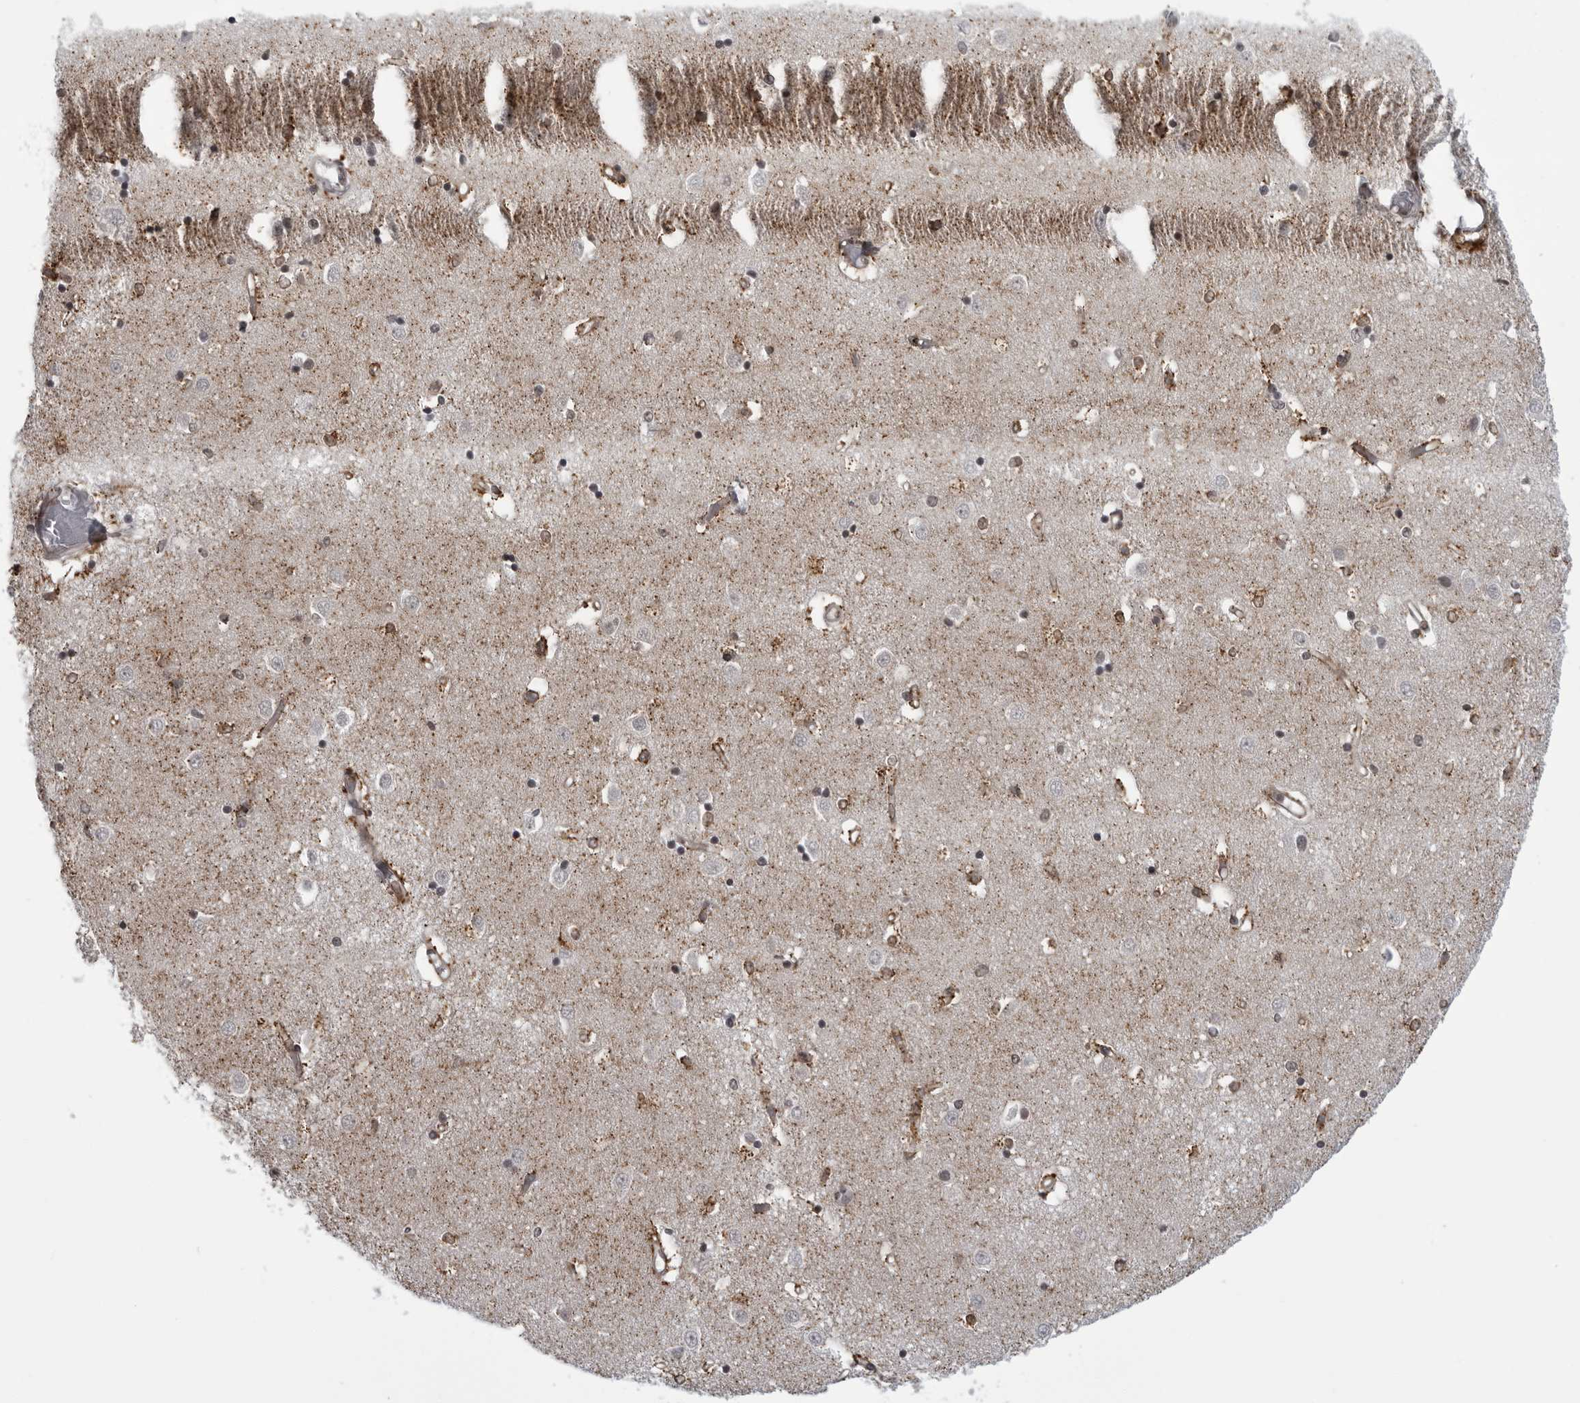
{"staining": {"intensity": "moderate", "quantity": "<25%", "location": "cytoplasmic/membranous"}, "tissue": "caudate", "cell_type": "Glial cells", "image_type": "normal", "snomed": [{"axis": "morphology", "description": "Normal tissue, NOS"}, {"axis": "topography", "description": "Lateral ventricle wall"}], "caption": "Immunohistochemical staining of benign caudate exhibits low levels of moderate cytoplasmic/membranous expression in about <25% of glial cells.", "gene": "MAPK12", "patient": {"sex": "male", "age": 45}}